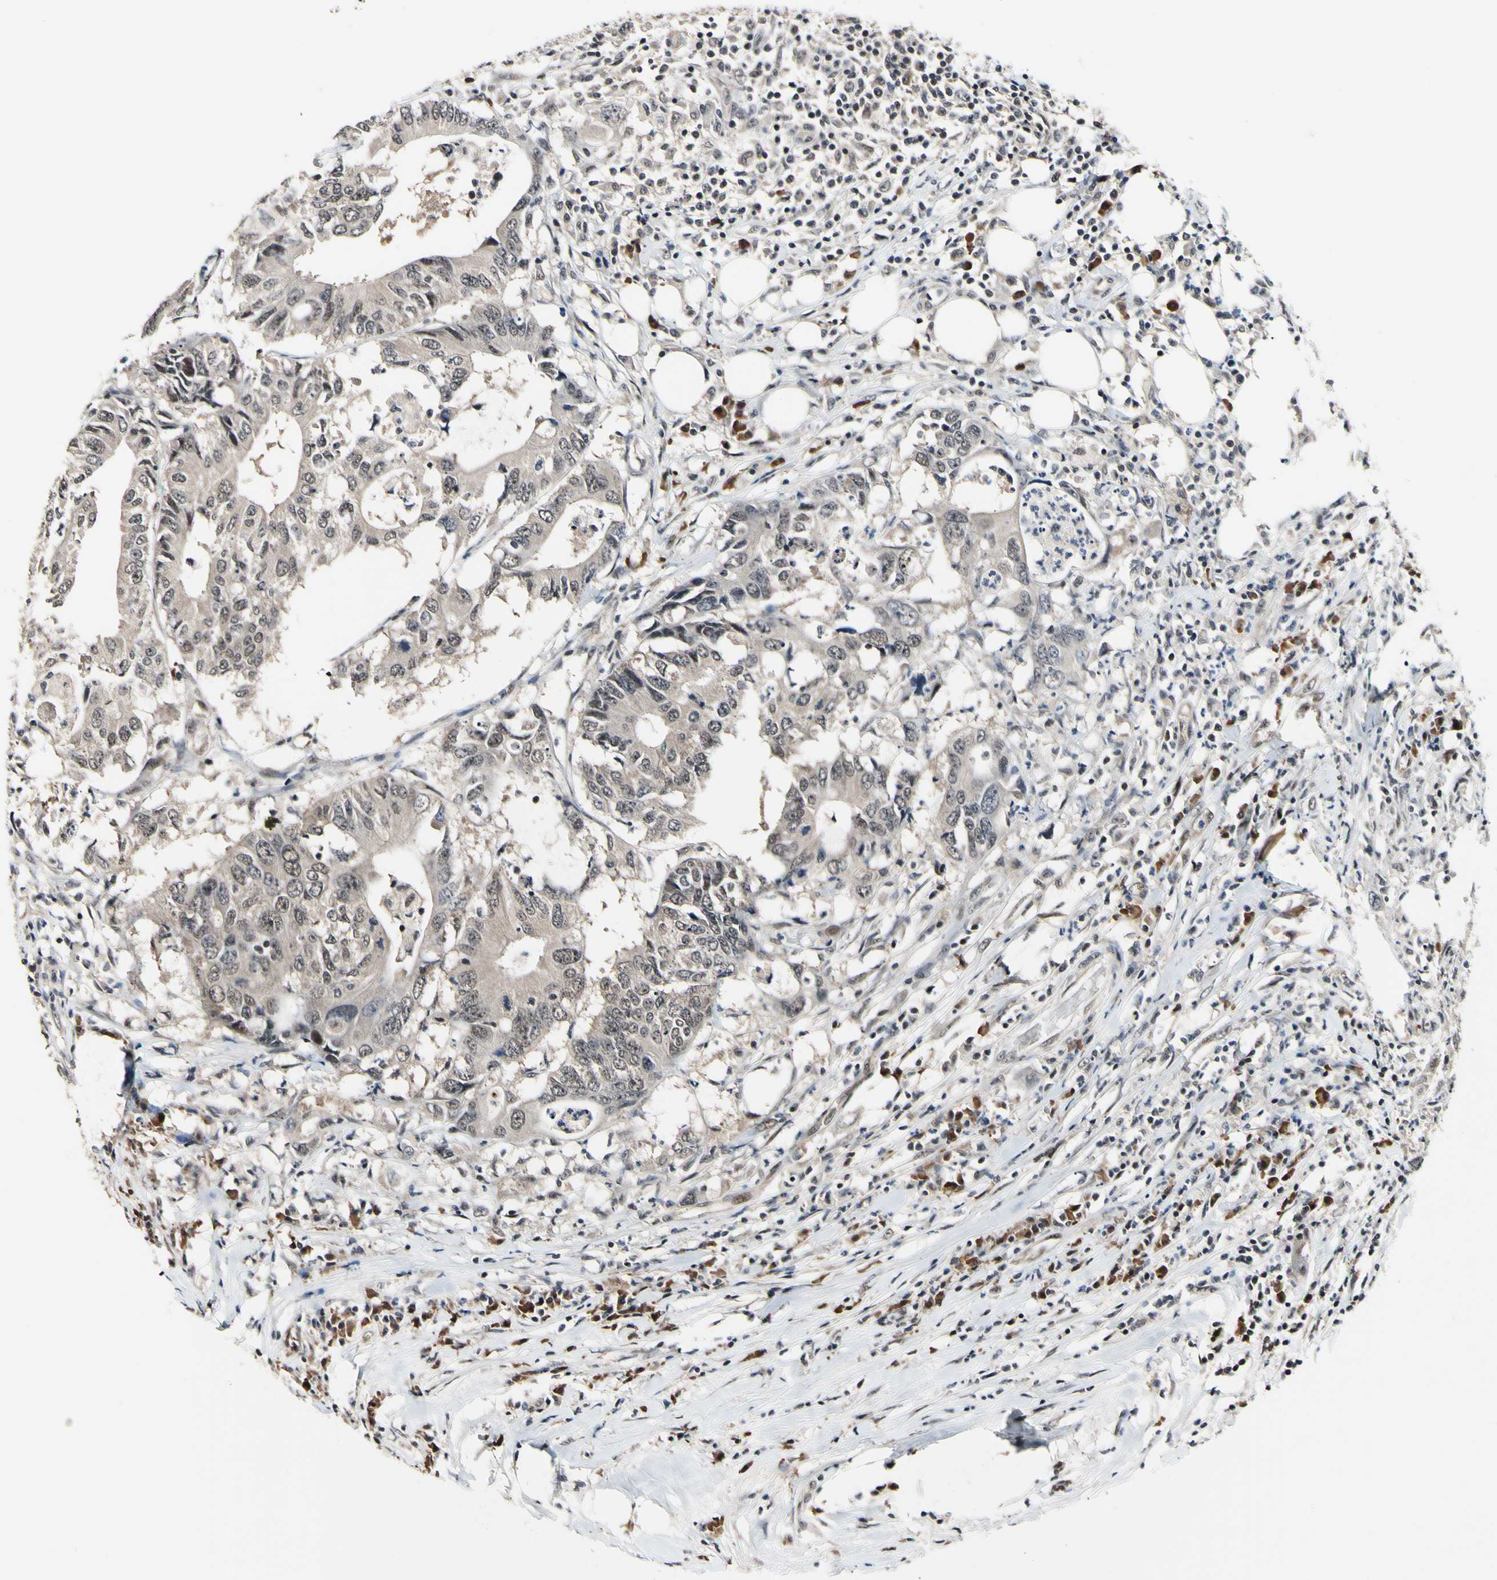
{"staining": {"intensity": "weak", "quantity": ">75%", "location": "cytoplasmic/membranous"}, "tissue": "colorectal cancer", "cell_type": "Tumor cells", "image_type": "cancer", "snomed": [{"axis": "morphology", "description": "Adenocarcinoma, NOS"}, {"axis": "topography", "description": "Colon"}], "caption": "A low amount of weak cytoplasmic/membranous positivity is identified in approximately >75% of tumor cells in colorectal adenocarcinoma tissue.", "gene": "PSMD10", "patient": {"sex": "male", "age": 71}}